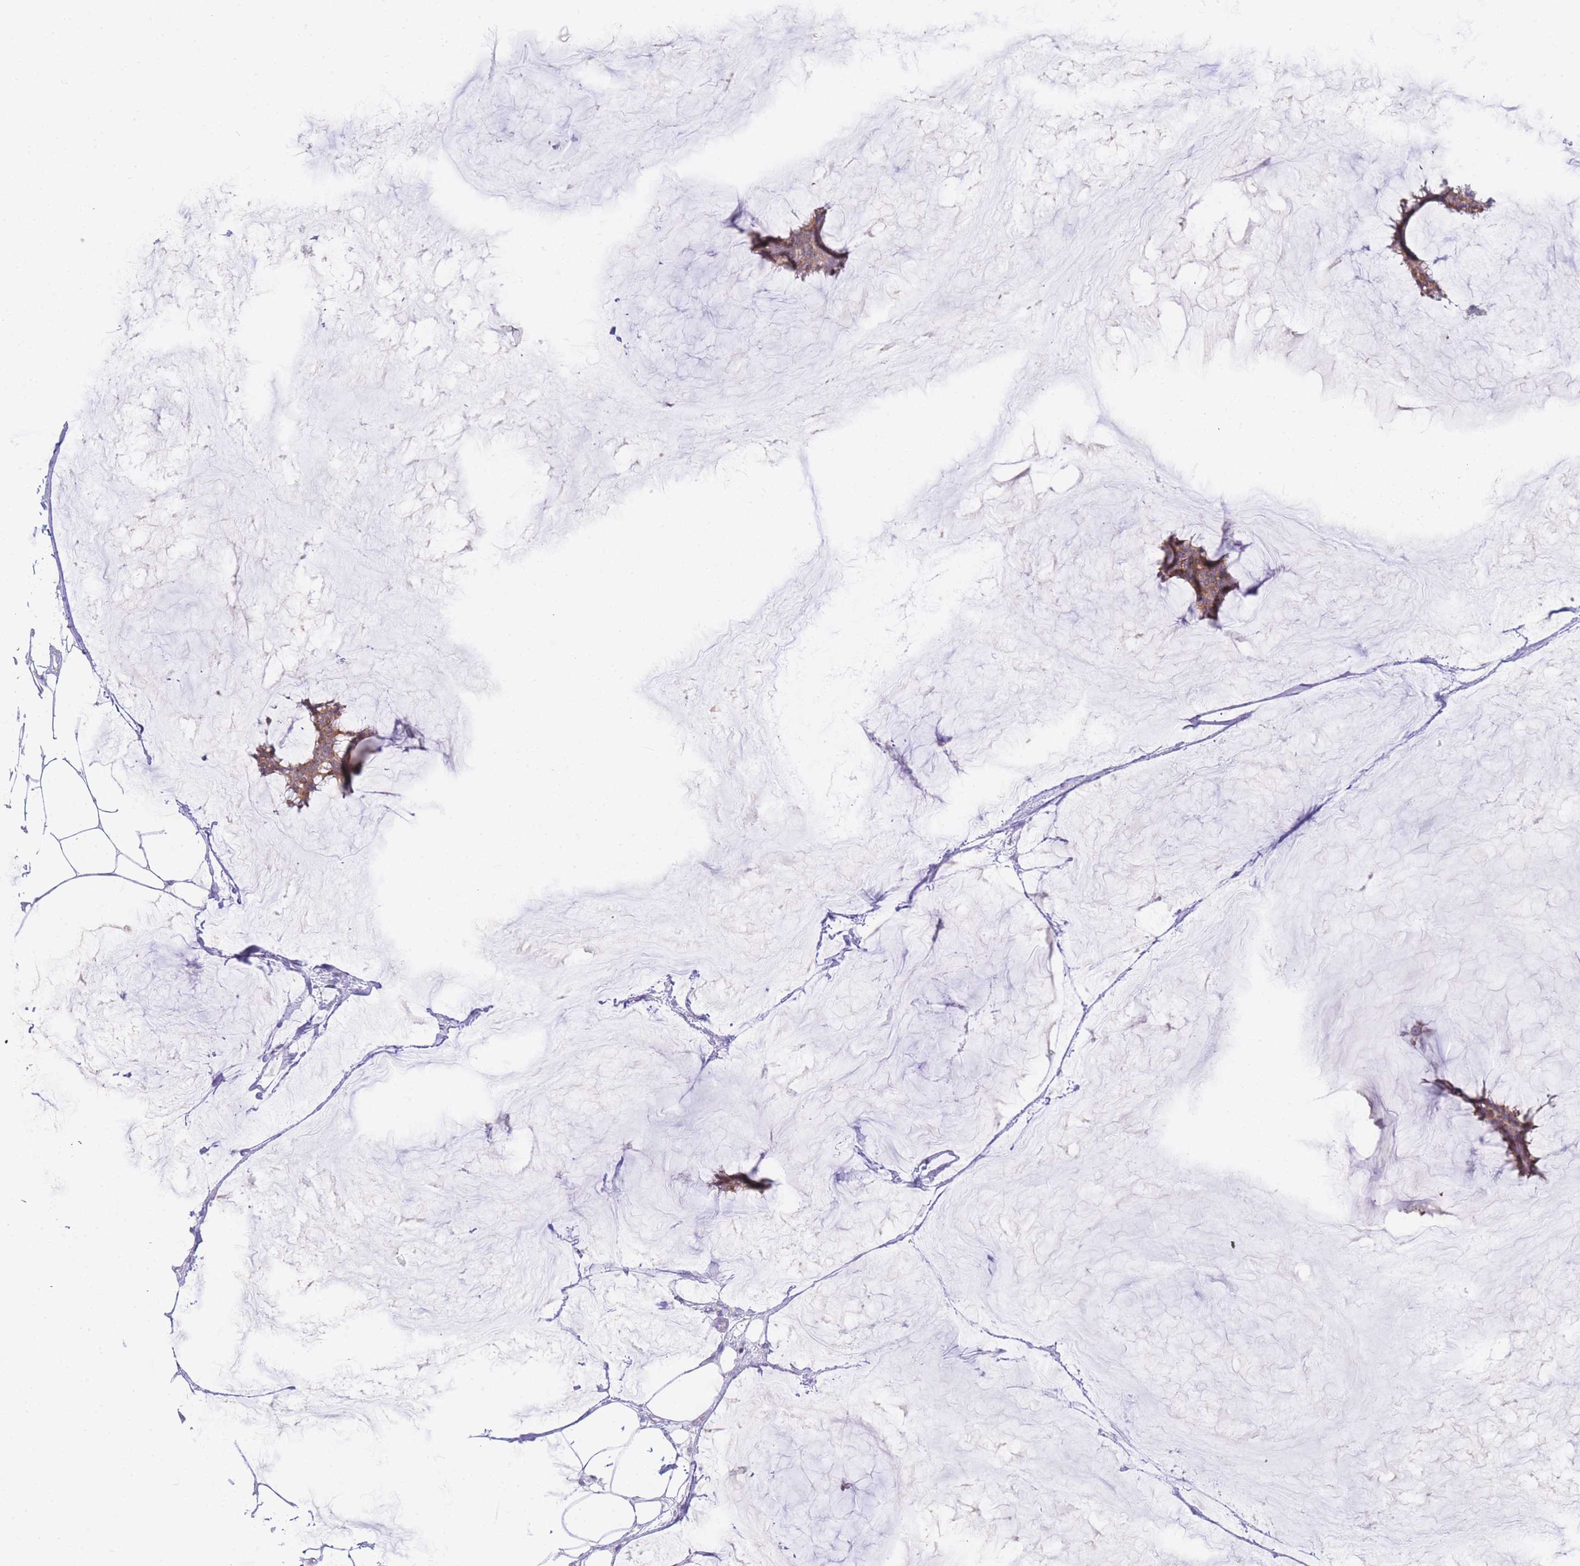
{"staining": {"intensity": "moderate", "quantity": ">75%", "location": "cytoplasmic/membranous"}, "tissue": "breast cancer", "cell_type": "Tumor cells", "image_type": "cancer", "snomed": [{"axis": "morphology", "description": "Duct carcinoma"}, {"axis": "topography", "description": "Breast"}], "caption": "Immunohistochemical staining of human breast cancer (intraductal carcinoma) reveals moderate cytoplasmic/membranous protein expression in approximately >75% of tumor cells.", "gene": "ZNF510", "patient": {"sex": "female", "age": 93}}